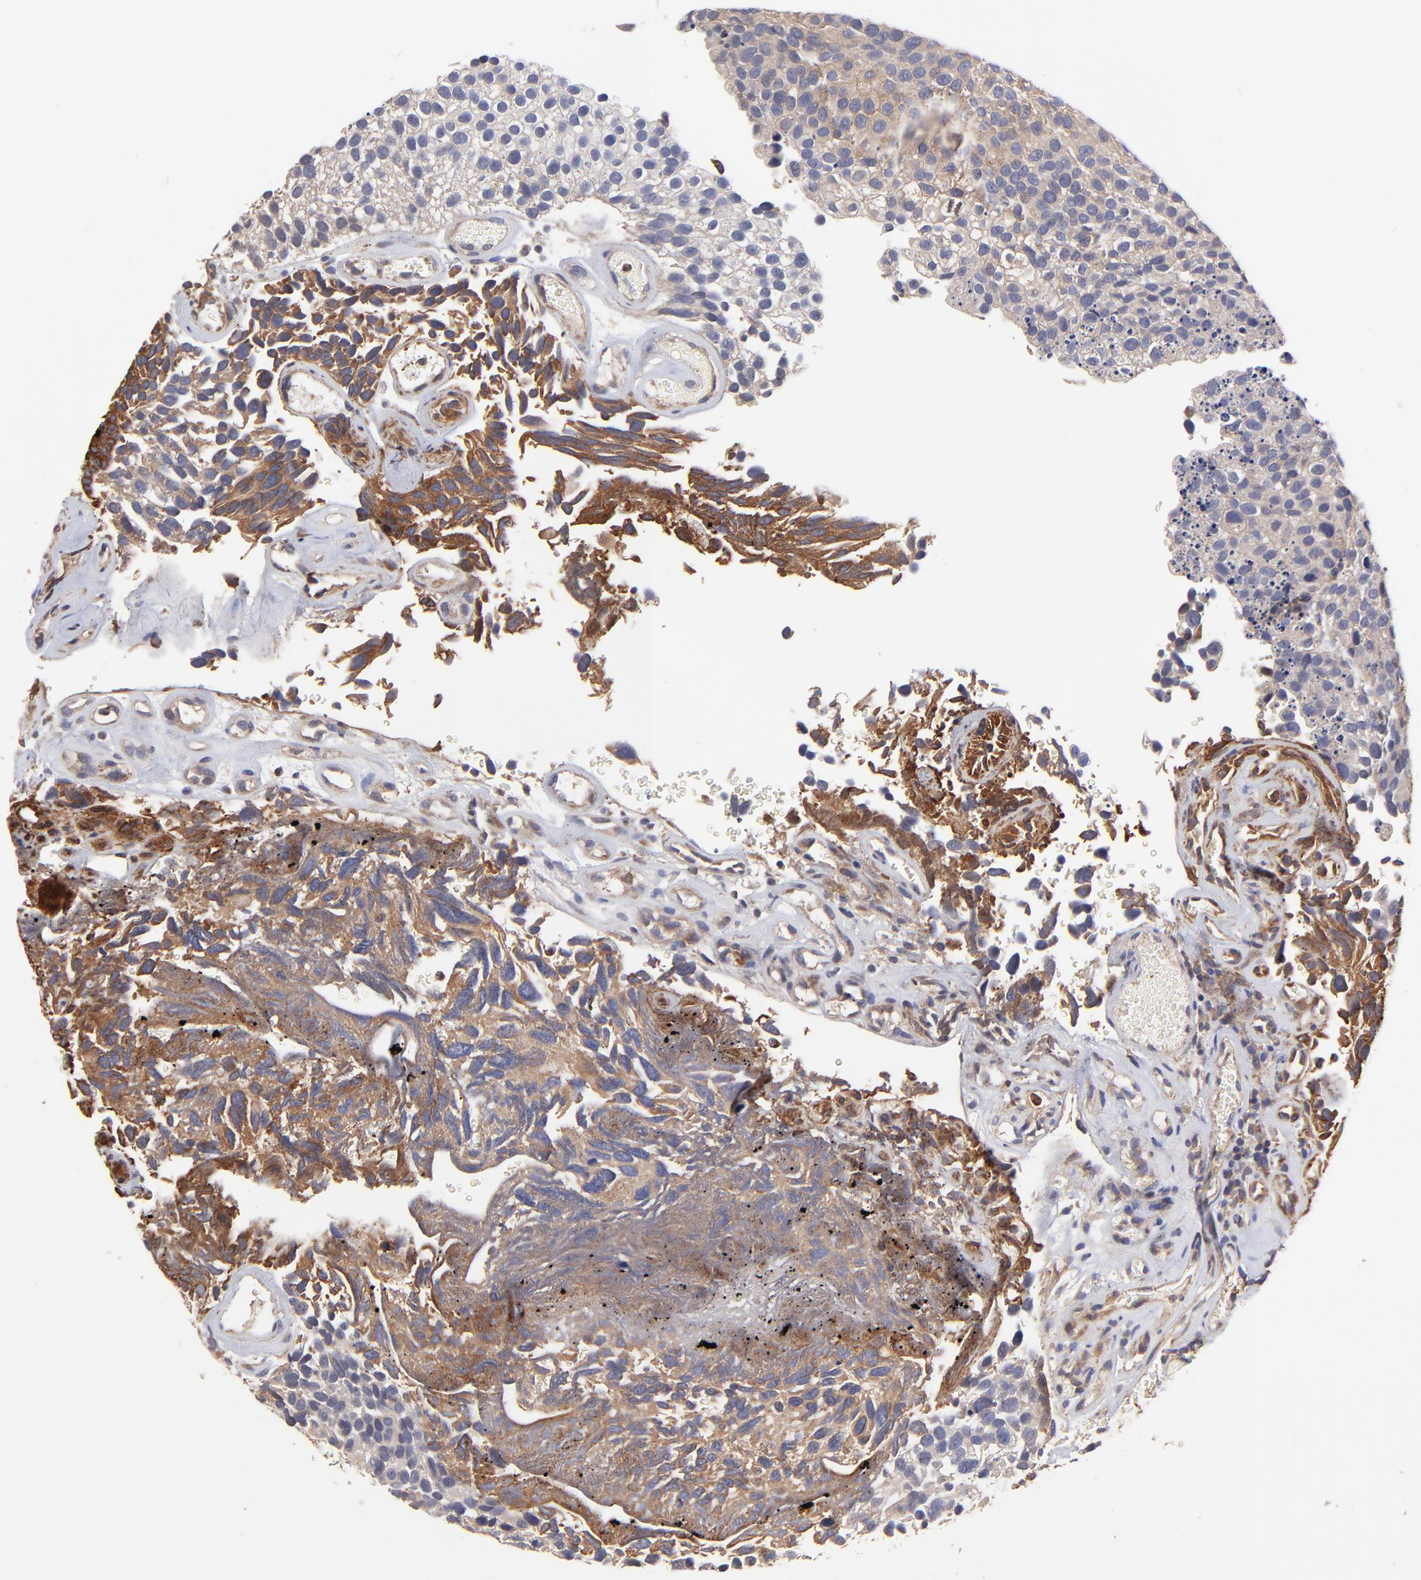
{"staining": {"intensity": "negative", "quantity": "none", "location": "none"}, "tissue": "urothelial cancer", "cell_type": "Tumor cells", "image_type": "cancer", "snomed": [{"axis": "morphology", "description": "Urothelial carcinoma, High grade"}, {"axis": "topography", "description": "Urinary bladder"}], "caption": "This is an immunohistochemistry (IHC) image of urothelial cancer. There is no staining in tumor cells.", "gene": "ASB7", "patient": {"sex": "male", "age": 72}}